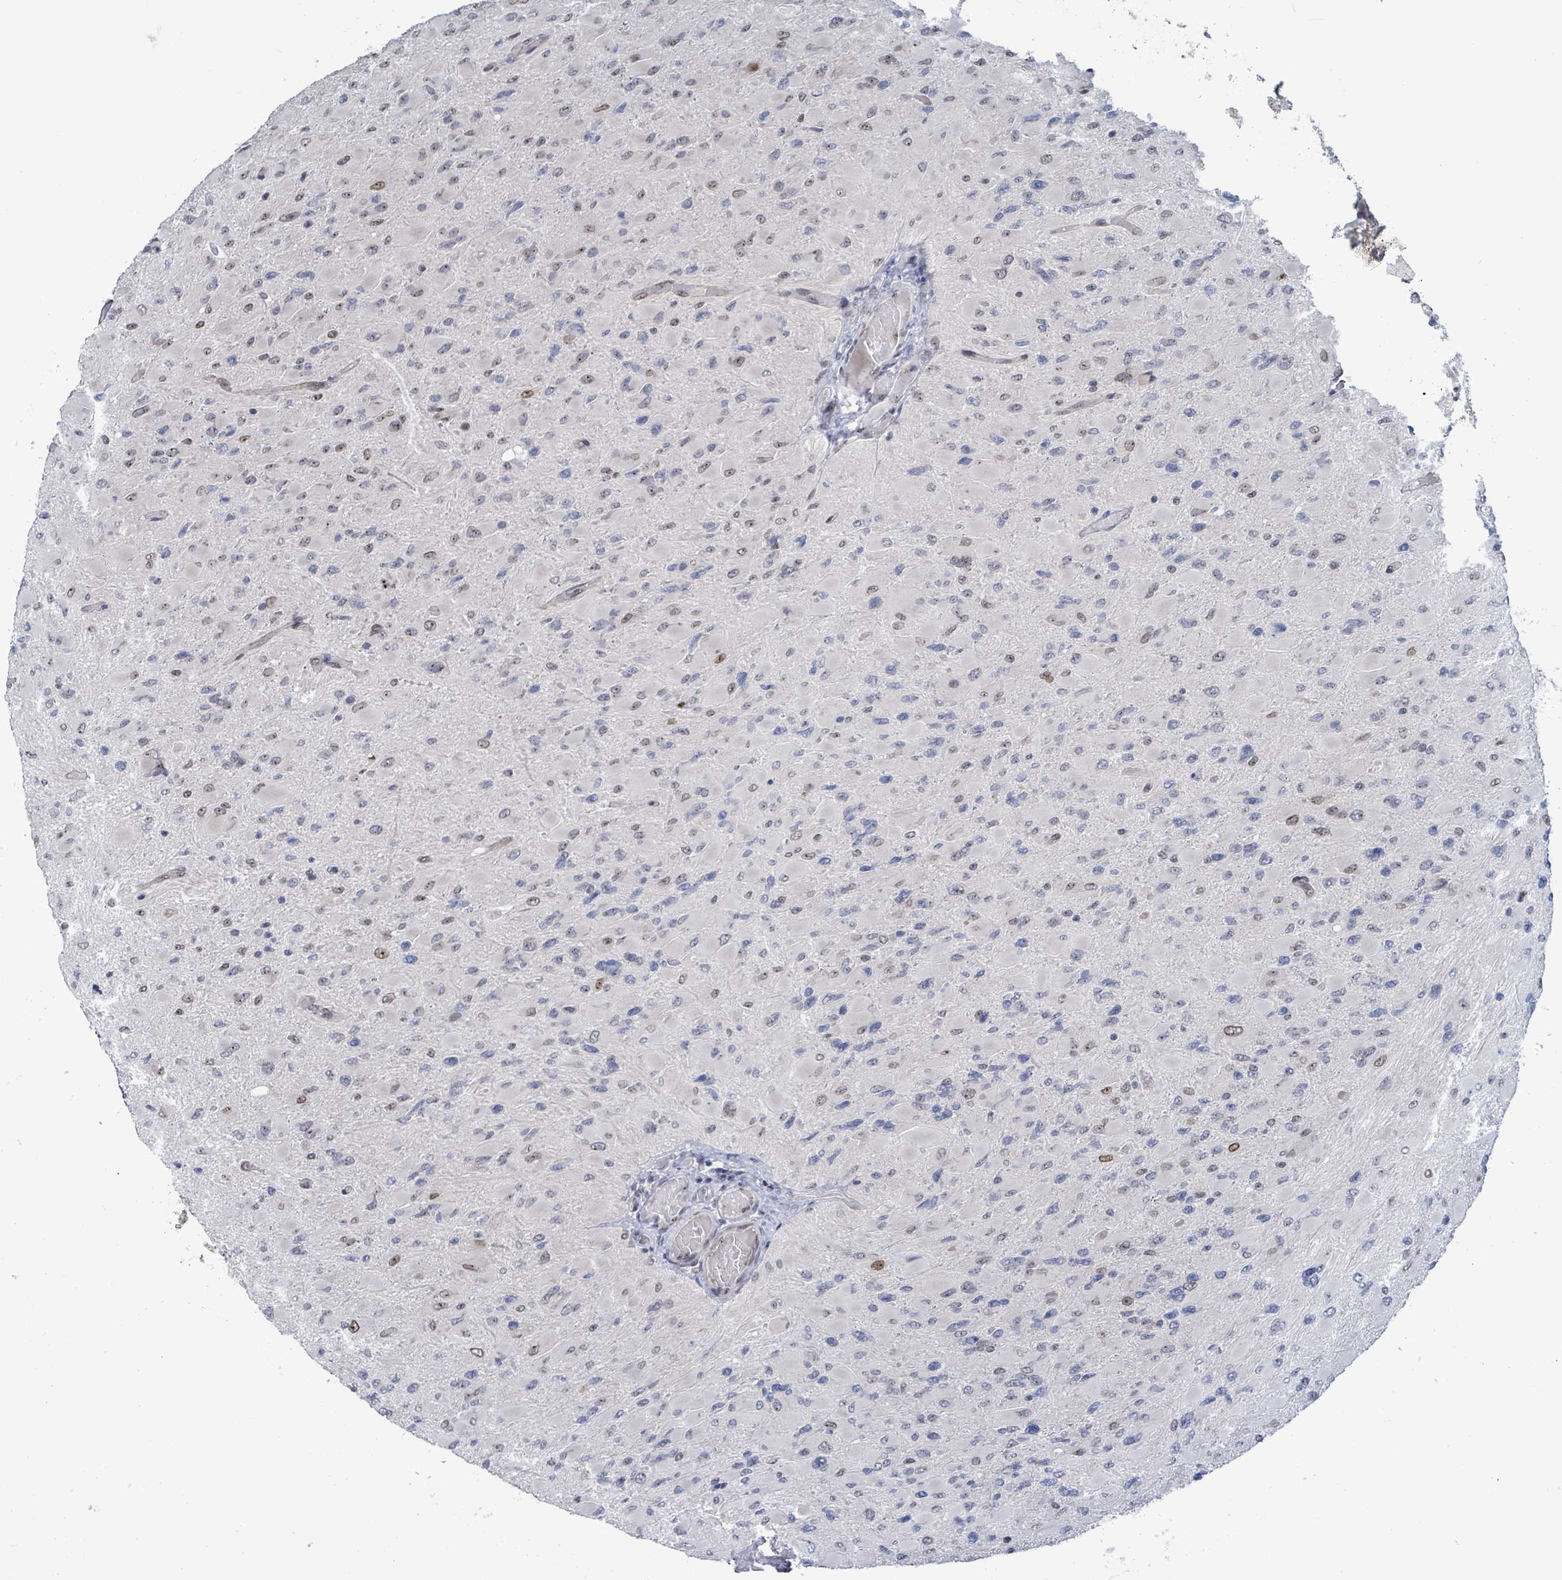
{"staining": {"intensity": "weak", "quantity": "<25%", "location": "nuclear"}, "tissue": "glioma", "cell_type": "Tumor cells", "image_type": "cancer", "snomed": [{"axis": "morphology", "description": "Glioma, malignant, High grade"}, {"axis": "topography", "description": "Cerebral cortex"}], "caption": "High power microscopy histopathology image of an IHC histopathology image of glioma, revealing no significant staining in tumor cells. The staining was performed using DAB to visualize the protein expression in brown, while the nuclei were stained in blue with hematoxylin (Magnification: 20x).", "gene": "RRN3", "patient": {"sex": "female", "age": 36}}